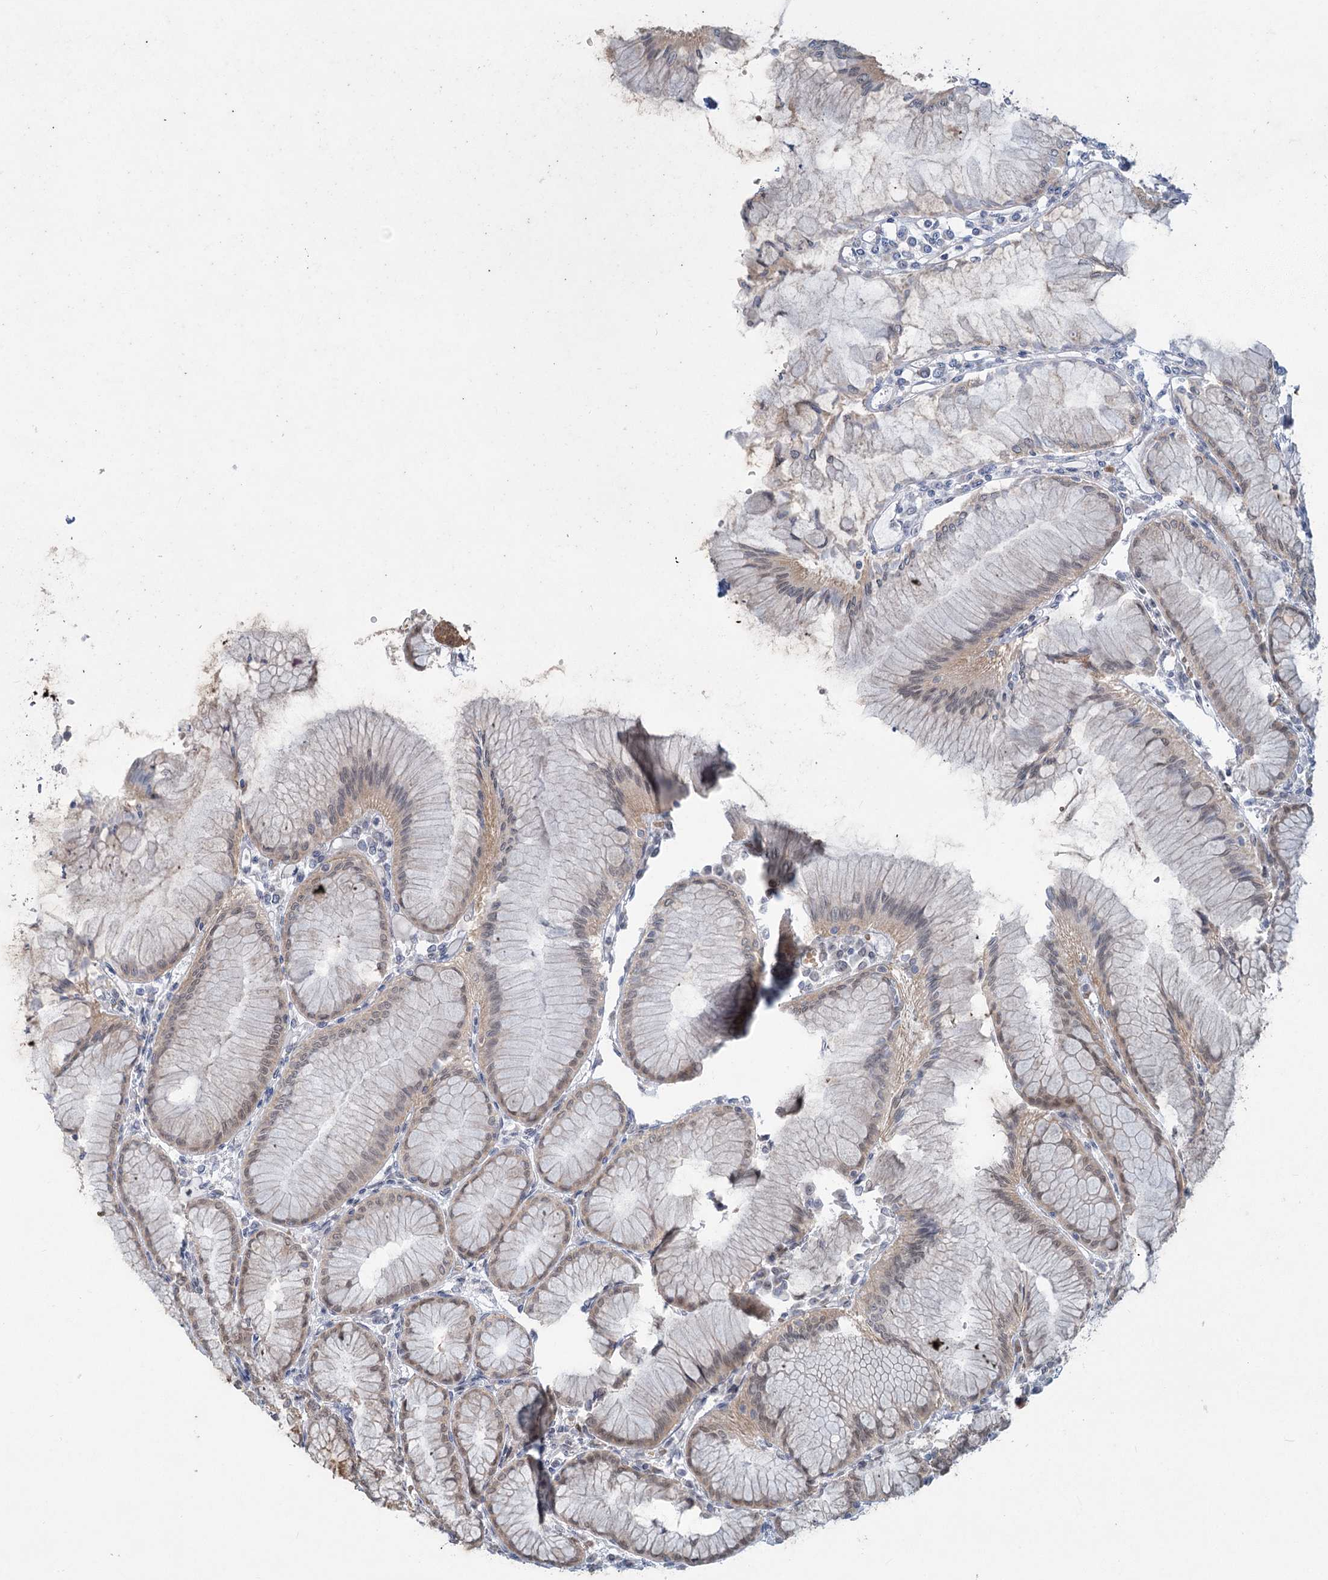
{"staining": {"intensity": "moderate", "quantity": "25%-75%", "location": "cytoplasmic/membranous,nuclear"}, "tissue": "stomach", "cell_type": "Glandular cells", "image_type": "normal", "snomed": [{"axis": "morphology", "description": "Normal tissue, NOS"}, {"axis": "topography", "description": "Stomach"}], "caption": "Normal stomach demonstrates moderate cytoplasmic/membranous,nuclear expression in about 25%-75% of glandular cells, visualized by immunohistochemistry. (Brightfield microscopy of DAB IHC at high magnification).", "gene": "MTG1", "patient": {"sex": "female", "age": 57}}